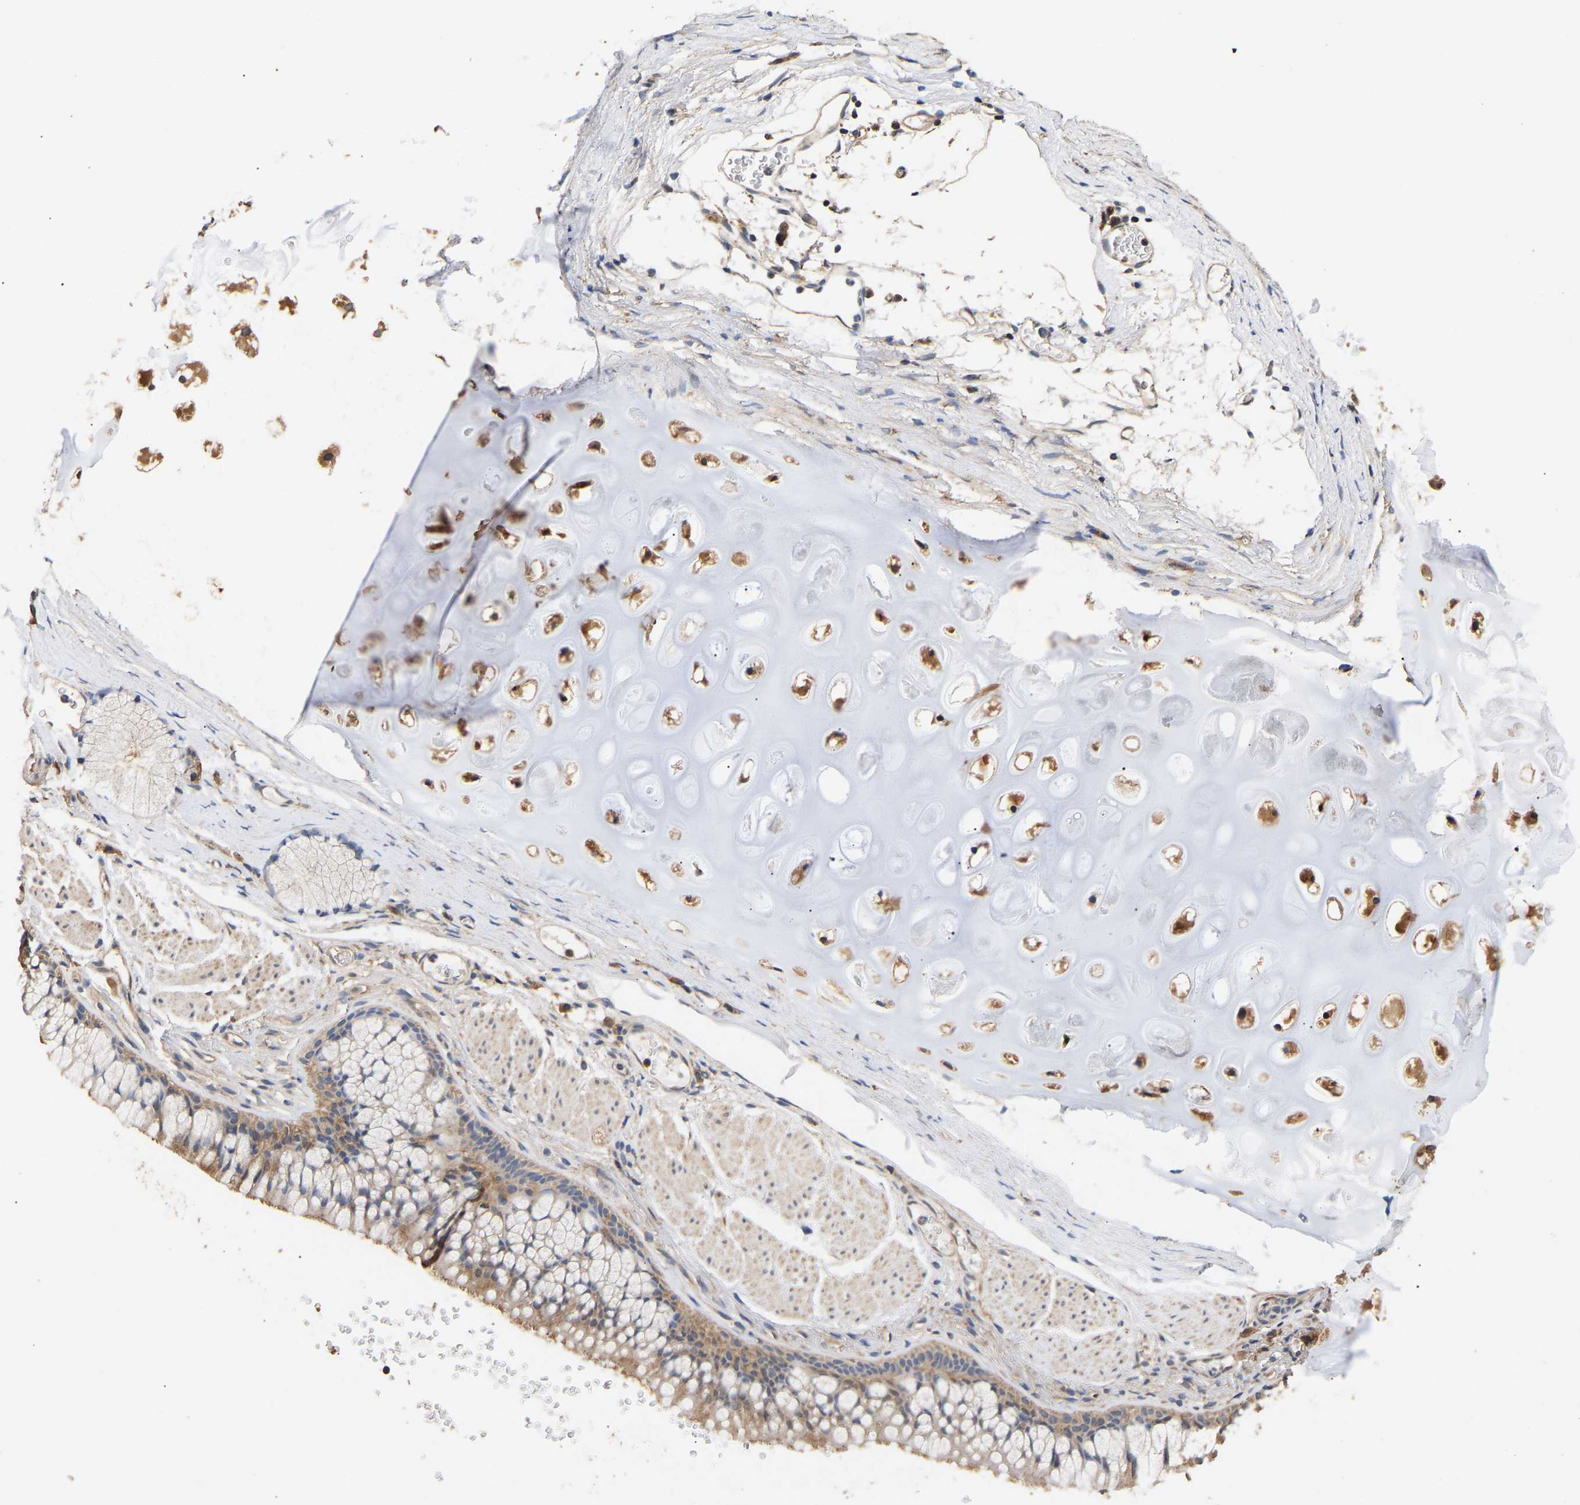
{"staining": {"intensity": "moderate", "quantity": ">75%", "location": "cytoplasmic/membranous"}, "tissue": "bronchus", "cell_type": "Respiratory epithelial cells", "image_type": "normal", "snomed": [{"axis": "morphology", "description": "Normal tissue, NOS"}, {"axis": "topography", "description": "Cartilage tissue"}, {"axis": "topography", "description": "Bronchus"}], "caption": "Human bronchus stained for a protein (brown) reveals moderate cytoplasmic/membranous positive staining in approximately >75% of respiratory epithelial cells.", "gene": "ZNF26", "patient": {"sex": "female", "age": 53}}